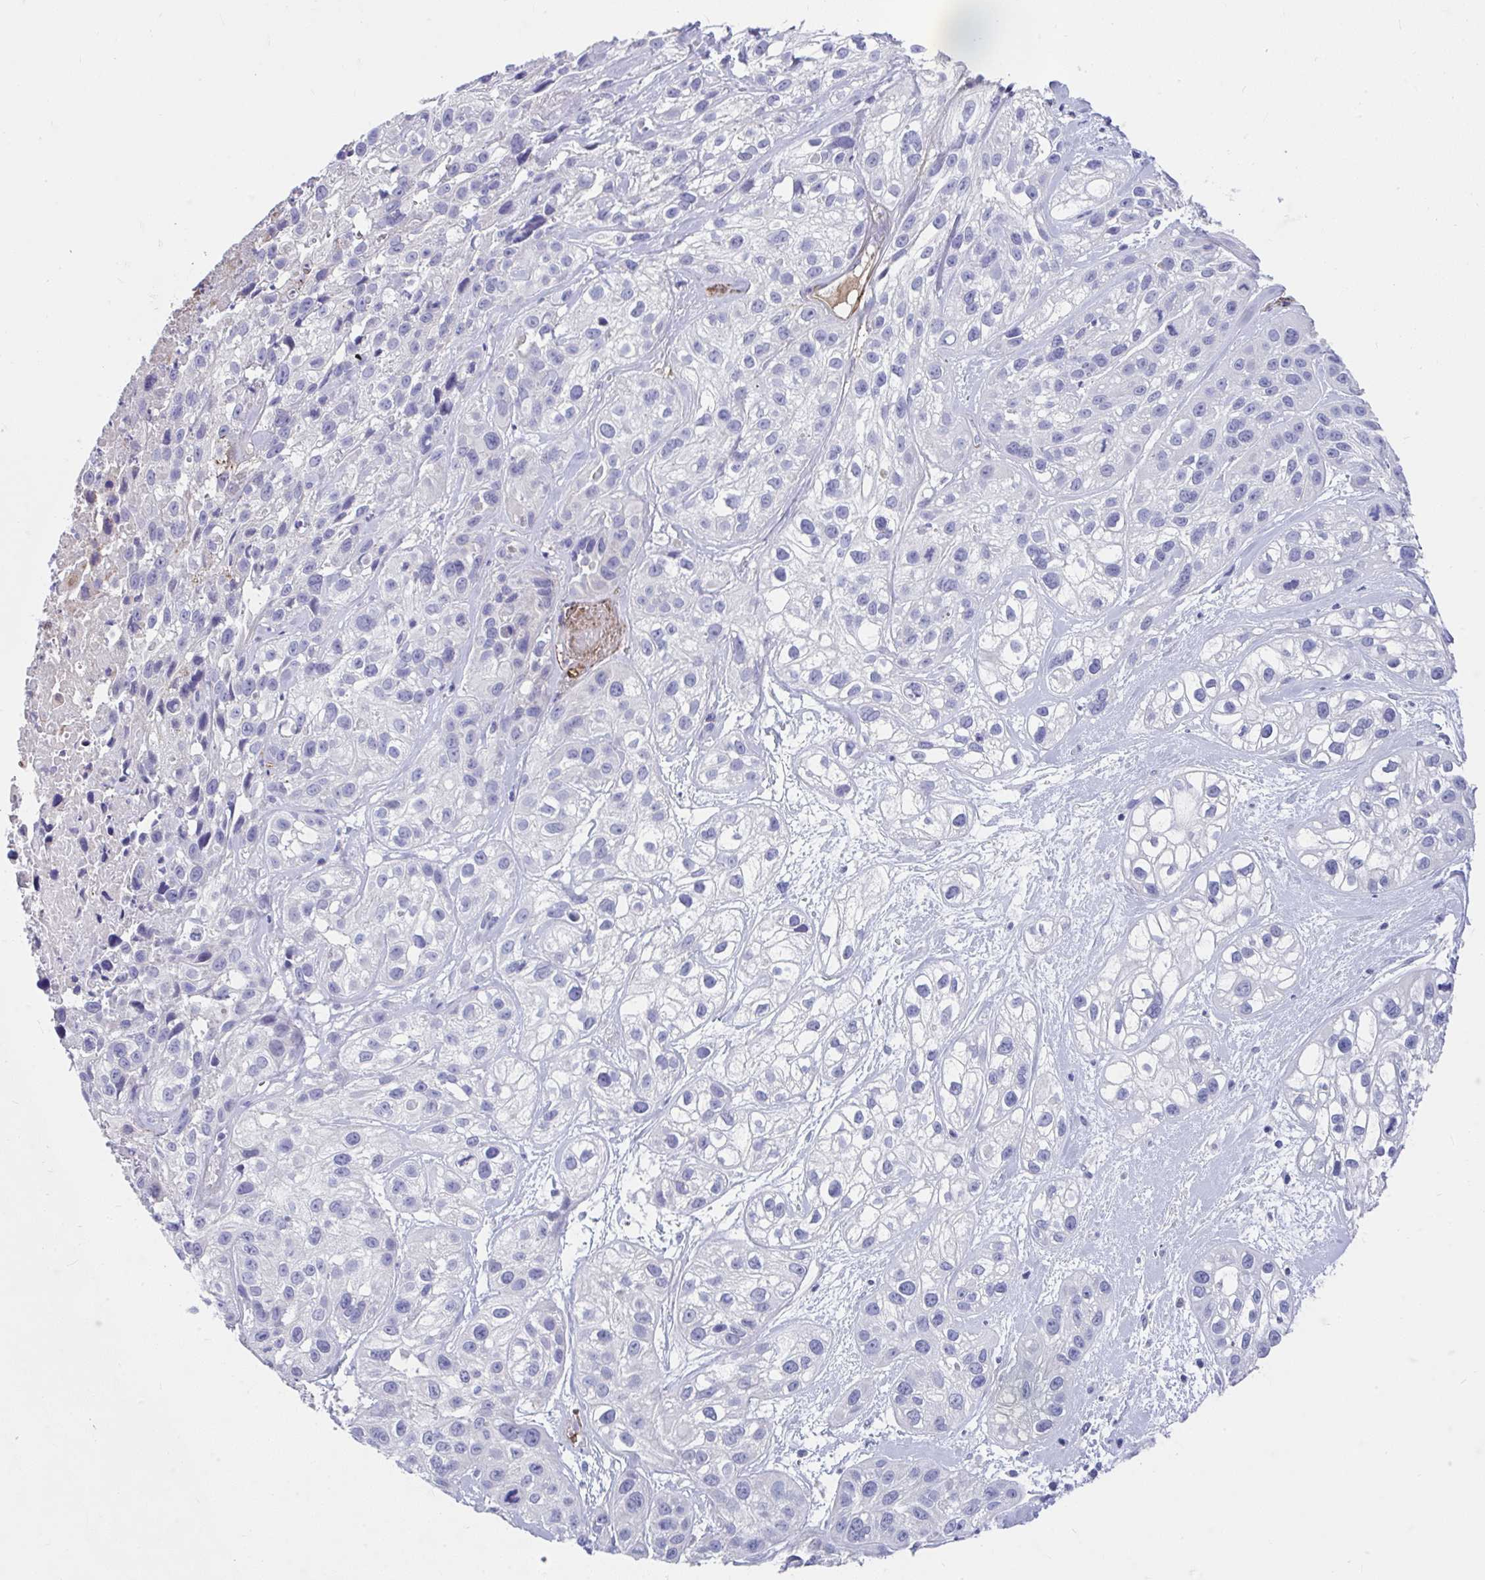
{"staining": {"intensity": "negative", "quantity": "none", "location": "none"}, "tissue": "skin cancer", "cell_type": "Tumor cells", "image_type": "cancer", "snomed": [{"axis": "morphology", "description": "Squamous cell carcinoma, NOS"}, {"axis": "topography", "description": "Skin"}], "caption": "Immunohistochemistry image of neoplastic tissue: human skin squamous cell carcinoma stained with DAB (3,3'-diaminobenzidine) displays no significant protein positivity in tumor cells.", "gene": "CCSAP", "patient": {"sex": "male", "age": 82}}